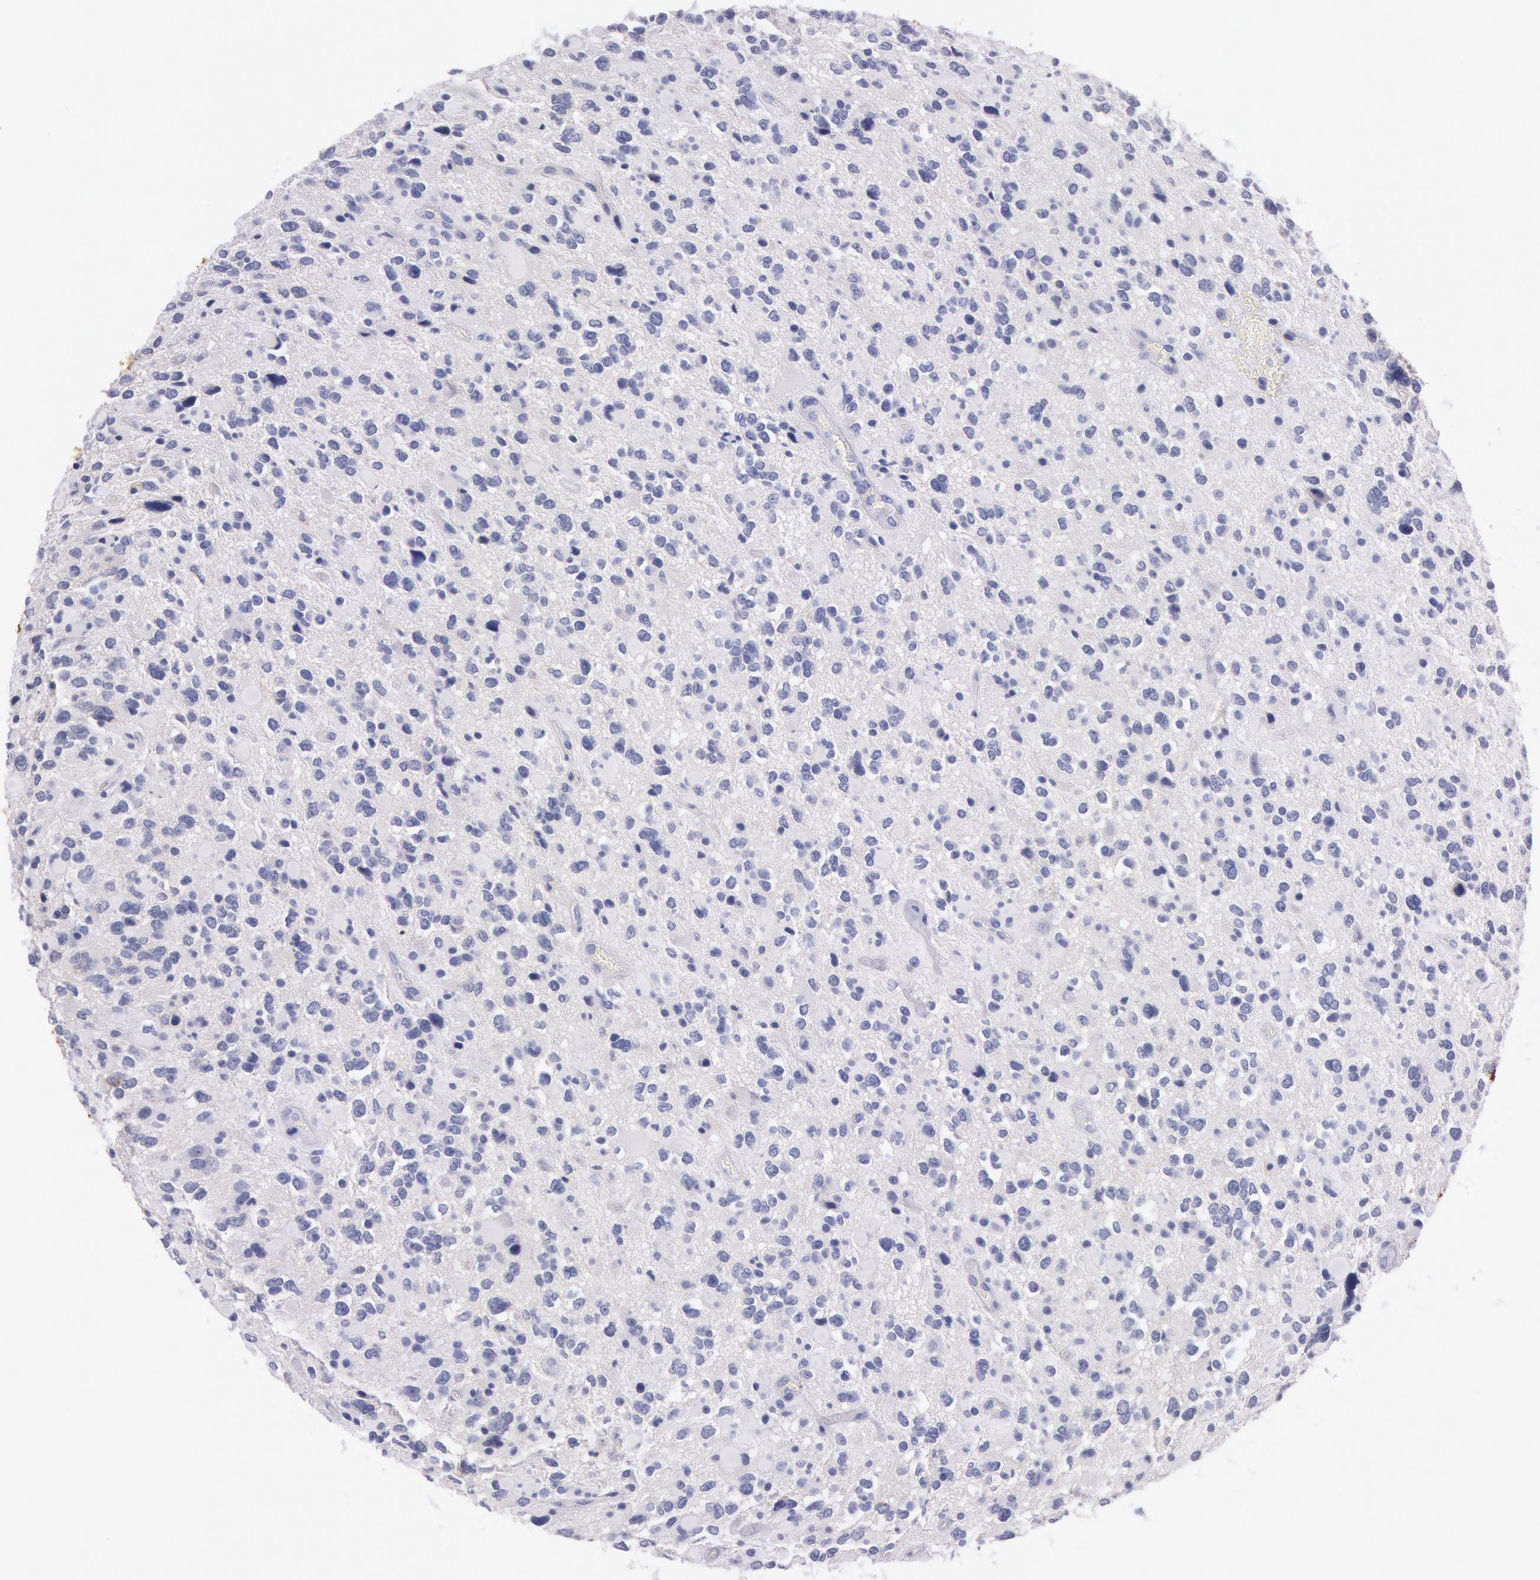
{"staining": {"intensity": "negative", "quantity": "none", "location": "none"}, "tissue": "glioma", "cell_type": "Tumor cells", "image_type": "cancer", "snomed": [{"axis": "morphology", "description": "Glioma, malignant, High grade"}, {"axis": "topography", "description": "Brain"}], "caption": "An immunohistochemistry (IHC) image of malignant high-grade glioma is shown. There is no staining in tumor cells of malignant high-grade glioma.", "gene": "EGFR", "patient": {"sex": "female", "age": 37}}